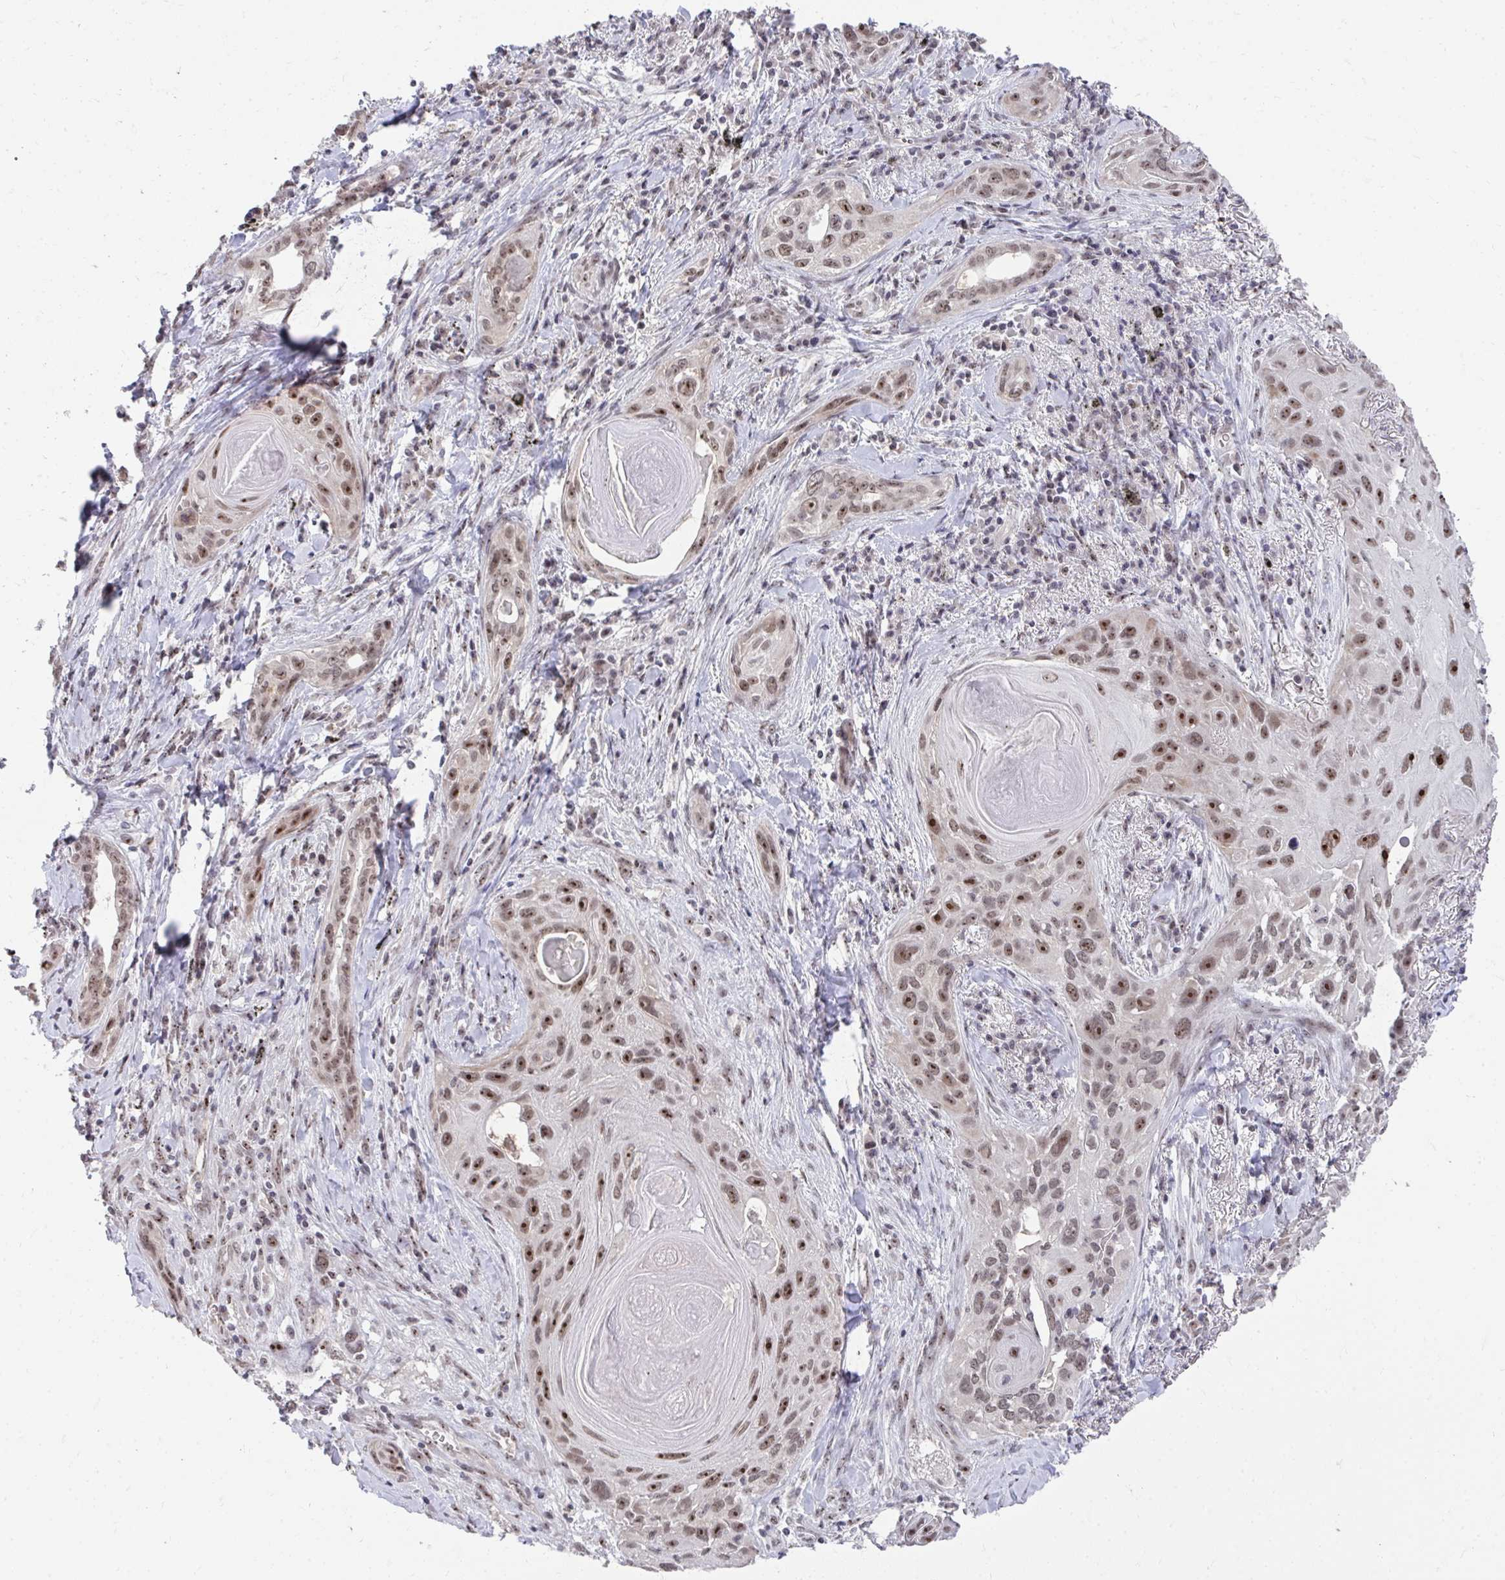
{"staining": {"intensity": "moderate", "quantity": ">75%", "location": "nuclear"}, "tissue": "lung cancer", "cell_type": "Tumor cells", "image_type": "cancer", "snomed": [{"axis": "morphology", "description": "Squamous cell carcinoma, NOS"}, {"axis": "topography", "description": "Lung"}], "caption": "Immunohistochemistry micrograph of neoplastic tissue: lung squamous cell carcinoma stained using IHC demonstrates medium levels of moderate protein expression localized specifically in the nuclear of tumor cells, appearing as a nuclear brown color.", "gene": "HIRA", "patient": {"sex": "male", "age": 79}}